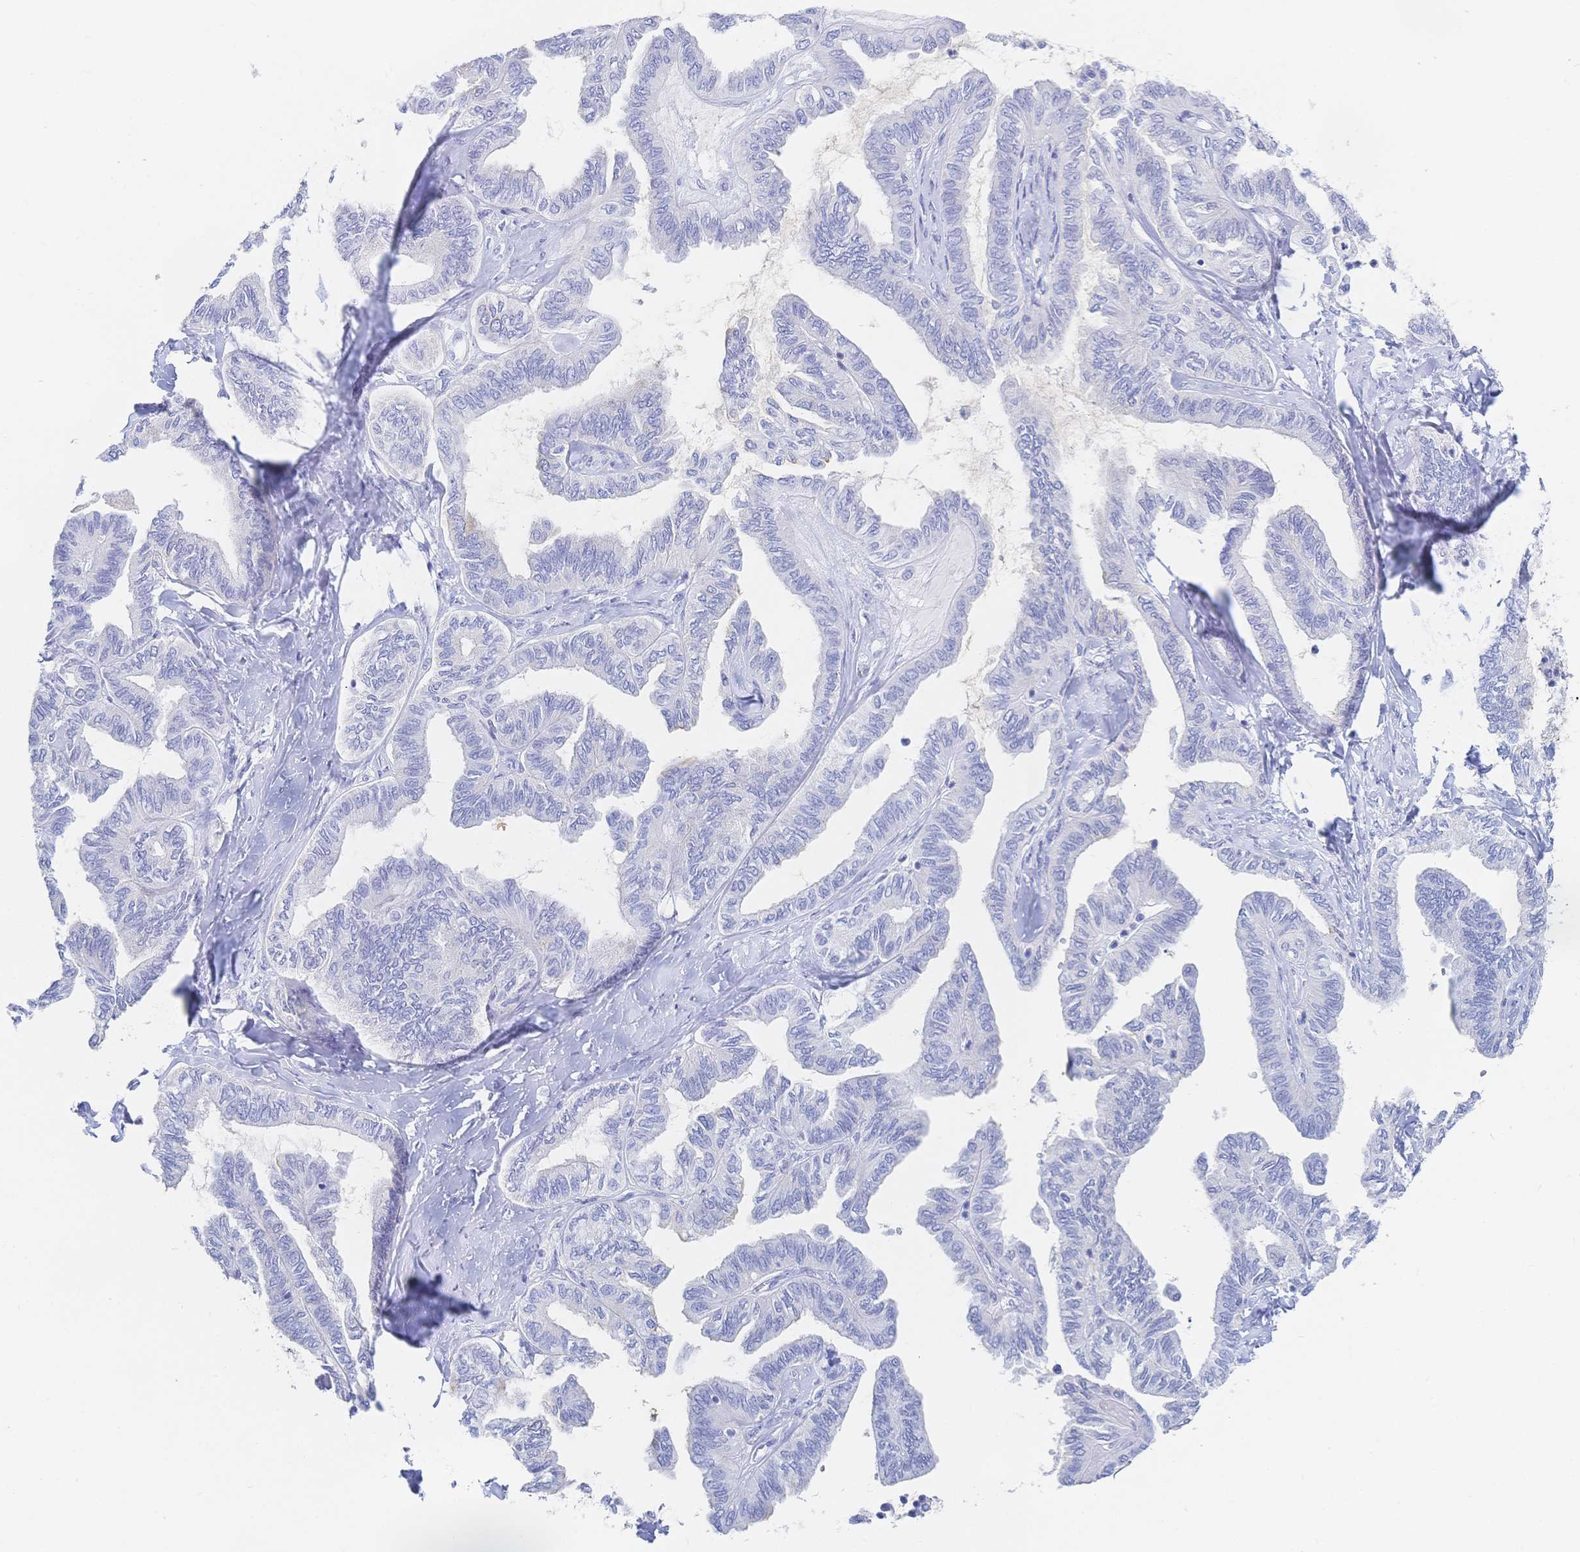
{"staining": {"intensity": "negative", "quantity": "none", "location": "none"}, "tissue": "ovarian cancer", "cell_type": "Tumor cells", "image_type": "cancer", "snomed": [{"axis": "morphology", "description": "Carcinoma, endometroid"}, {"axis": "topography", "description": "Ovary"}], "caption": "The image displays no staining of tumor cells in ovarian cancer.", "gene": "RRM1", "patient": {"sex": "female", "age": 70}}